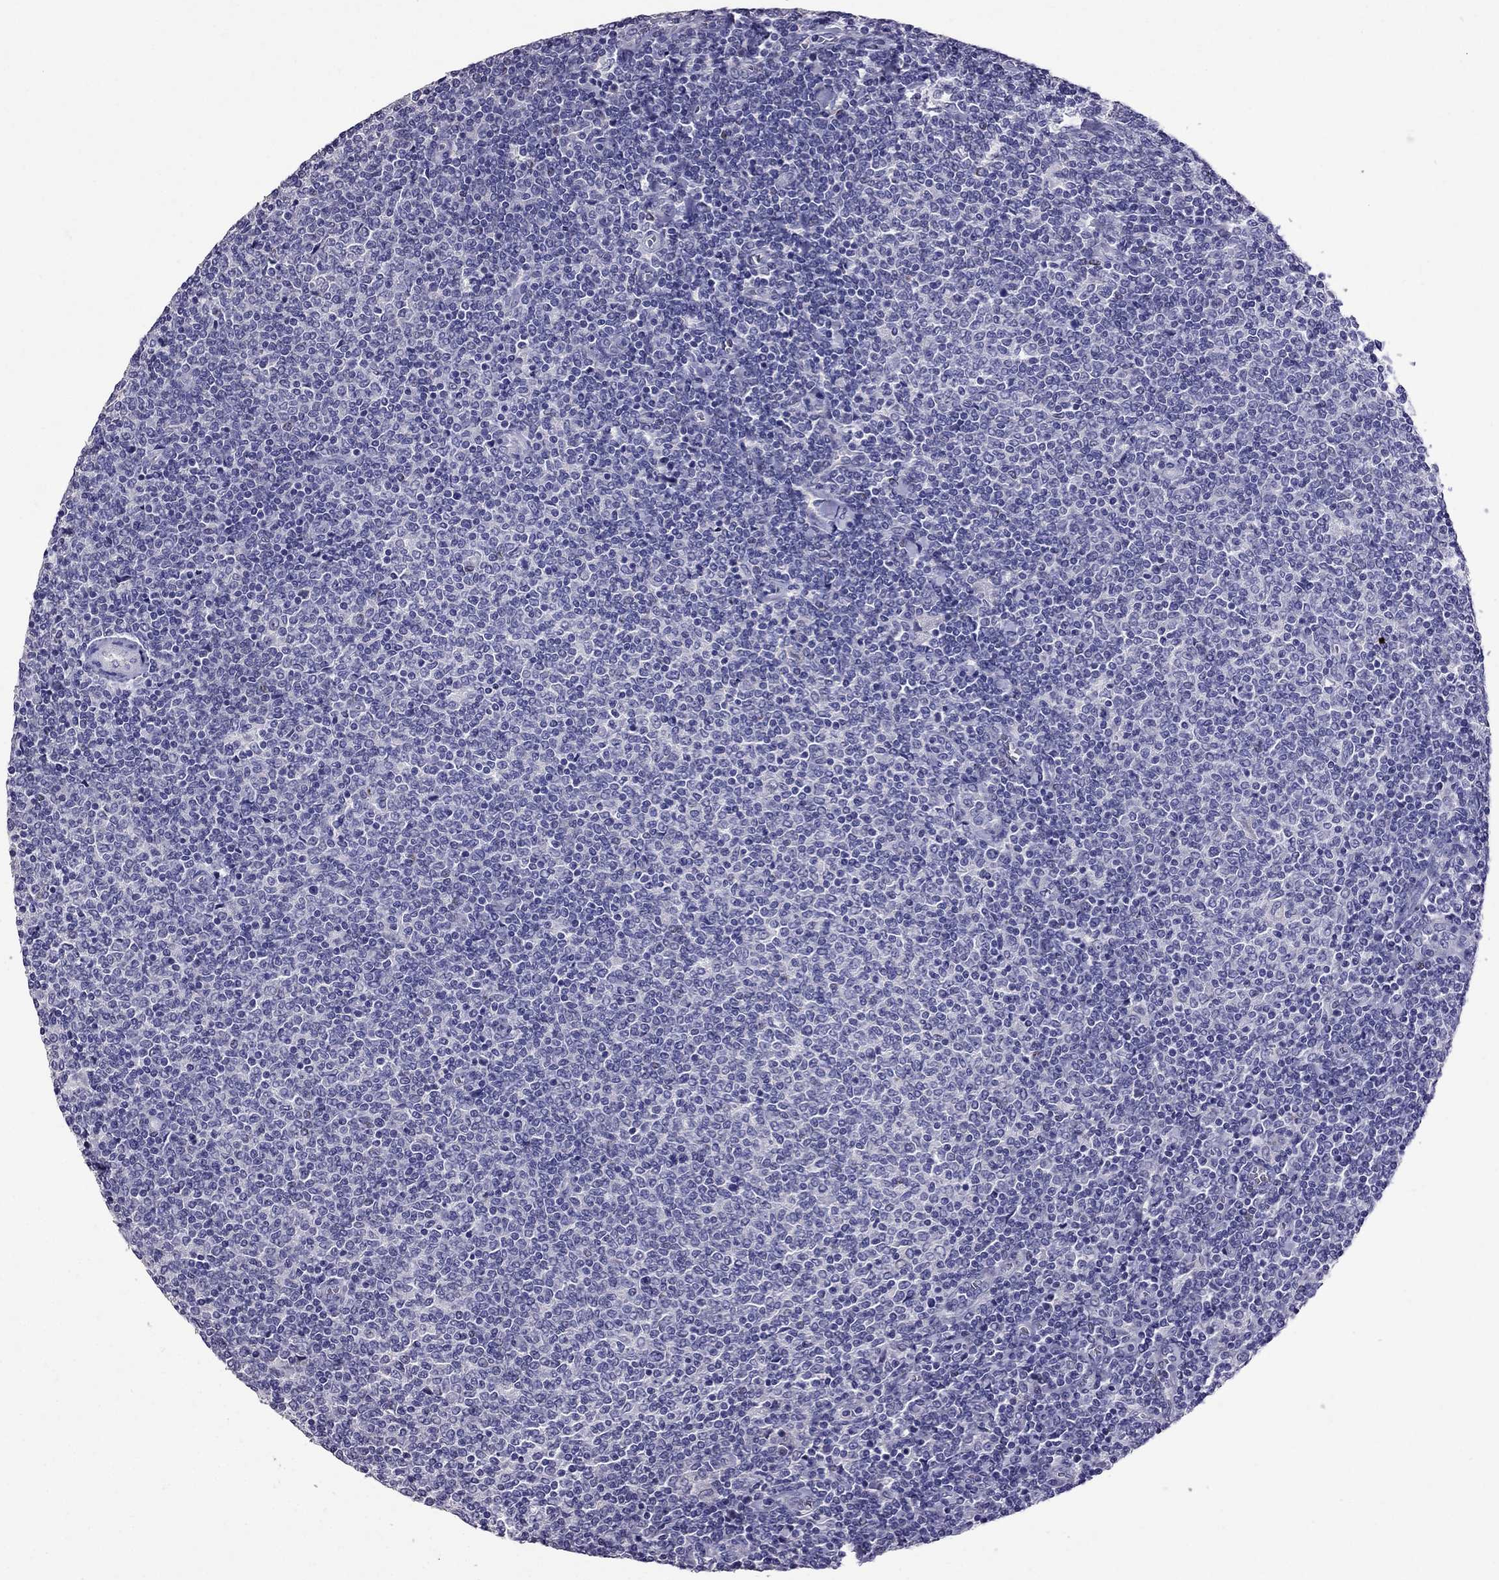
{"staining": {"intensity": "negative", "quantity": "none", "location": "none"}, "tissue": "lymphoma", "cell_type": "Tumor cells", "image_type": "cancer", "snomed": [{"axis": "morphology", "description": "Malignant lymphoma, non-Hodgkin's type, Low grade"}, {"axis": "topography", "description": "Lymph node"}], "caption": "The immunohistochemistry micrograph has no significant staining in tumor cells of lymphoma tissue.", "gene": "OXCT2", "patient": {"sex": "male", "age": 52}}